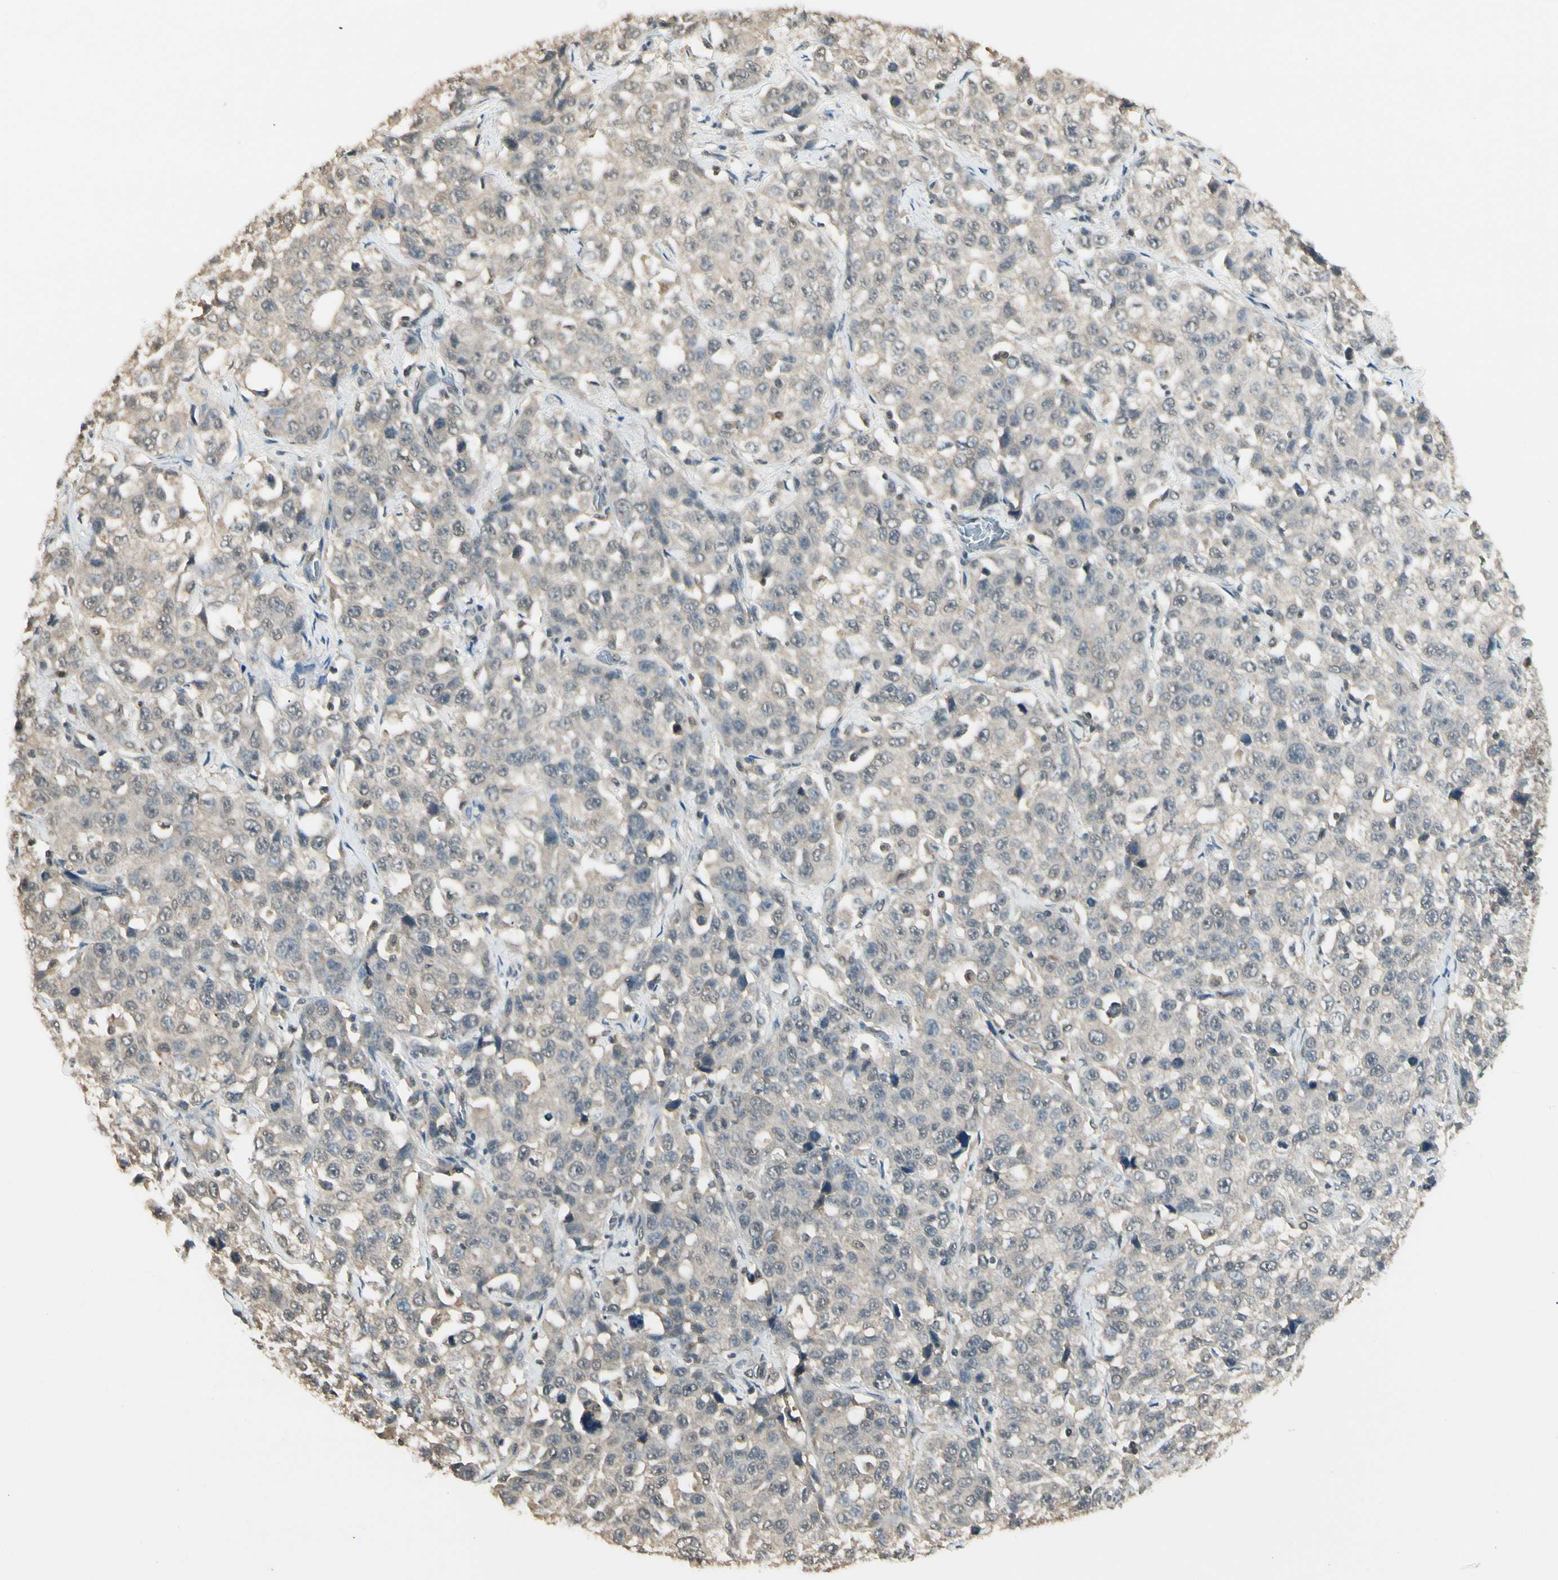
{"staining": {"intensity": "weak", "quantity": ">75%", "location": "nuclear"}, "tissue": "stomach cancer", "cell_type": "Tumor cells", "image_type": "cancer", "snomed": [{"axis": "morphology", "description": "Normal tissue, NOS"}, {"axis": "morphology", "description": "Adenocarcinoma, NOS"}, {"axis": "topography", "description": "Stomach"}], "caption": "This is a micrograph of immunohistochemistry (IHC) staining of stomach cancer, which shows weak staining in the nuclear of tumor cells.", "gene": "SGCA", "patient": {"sex": "male", "age": 48}}